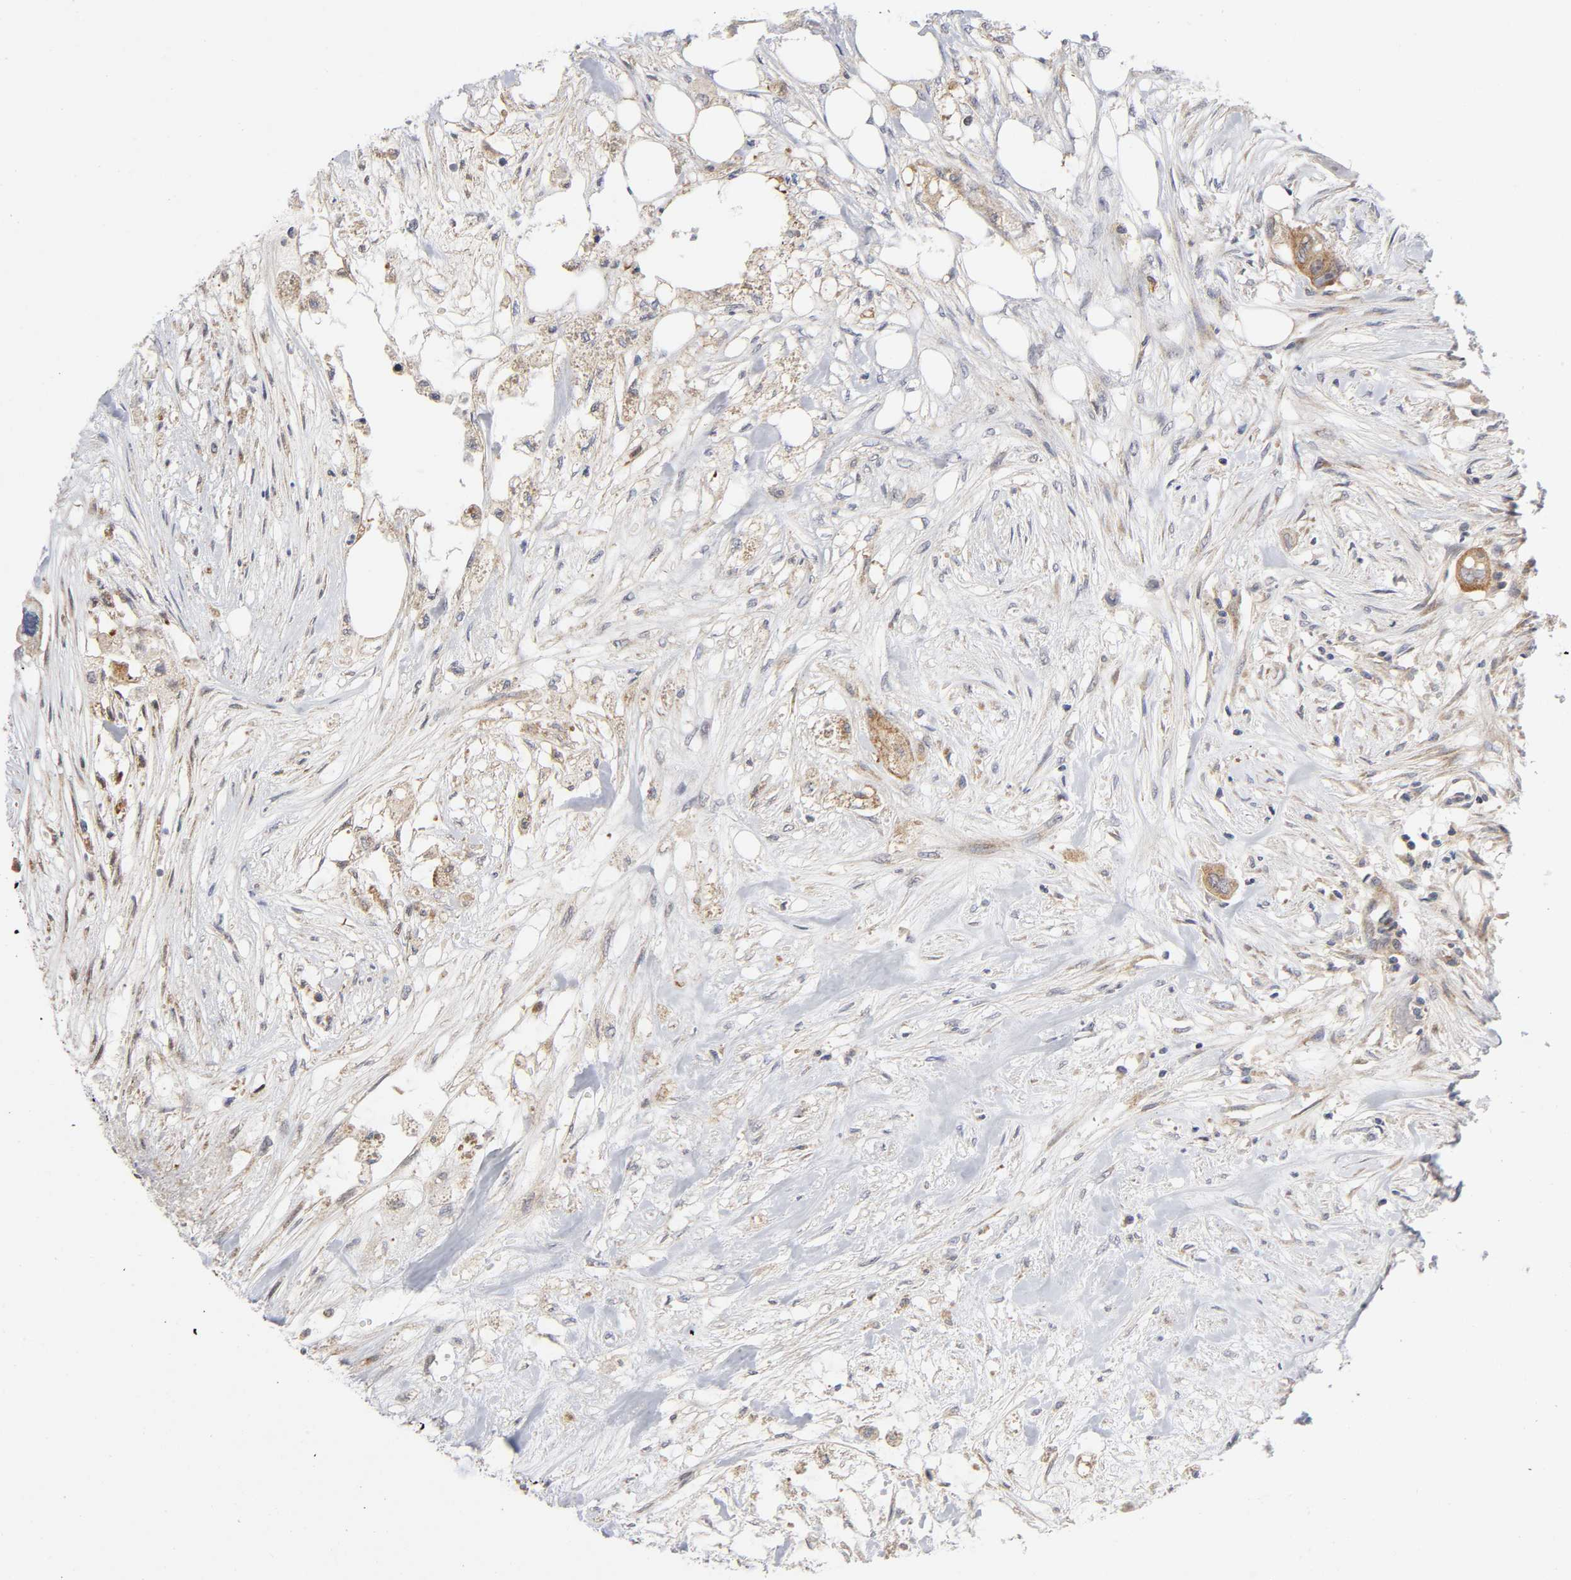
{"staining": {"intensity": "strong", "quantity": ">75%", "location": "cytoplasmic/membranous"}, "tissue": "colorectal cancer", "cell_type": "Tumor cells", "image_type": "cancer", "snomed": [{"axis": "morphology", "description": "Adenocarcinoma, NOS"}, {"axis": "topography", "description": "Colon"}], "caption": "Colorectal cancer (adenocarcinoma) tissue shows strong cytoplasmic/membranous staining in about >75% of tumor cells (Brightfield microscopy of DAB IHC at high magnification).", "gene": "EIF5", "patient": {"sex": "female", "age": 57}}